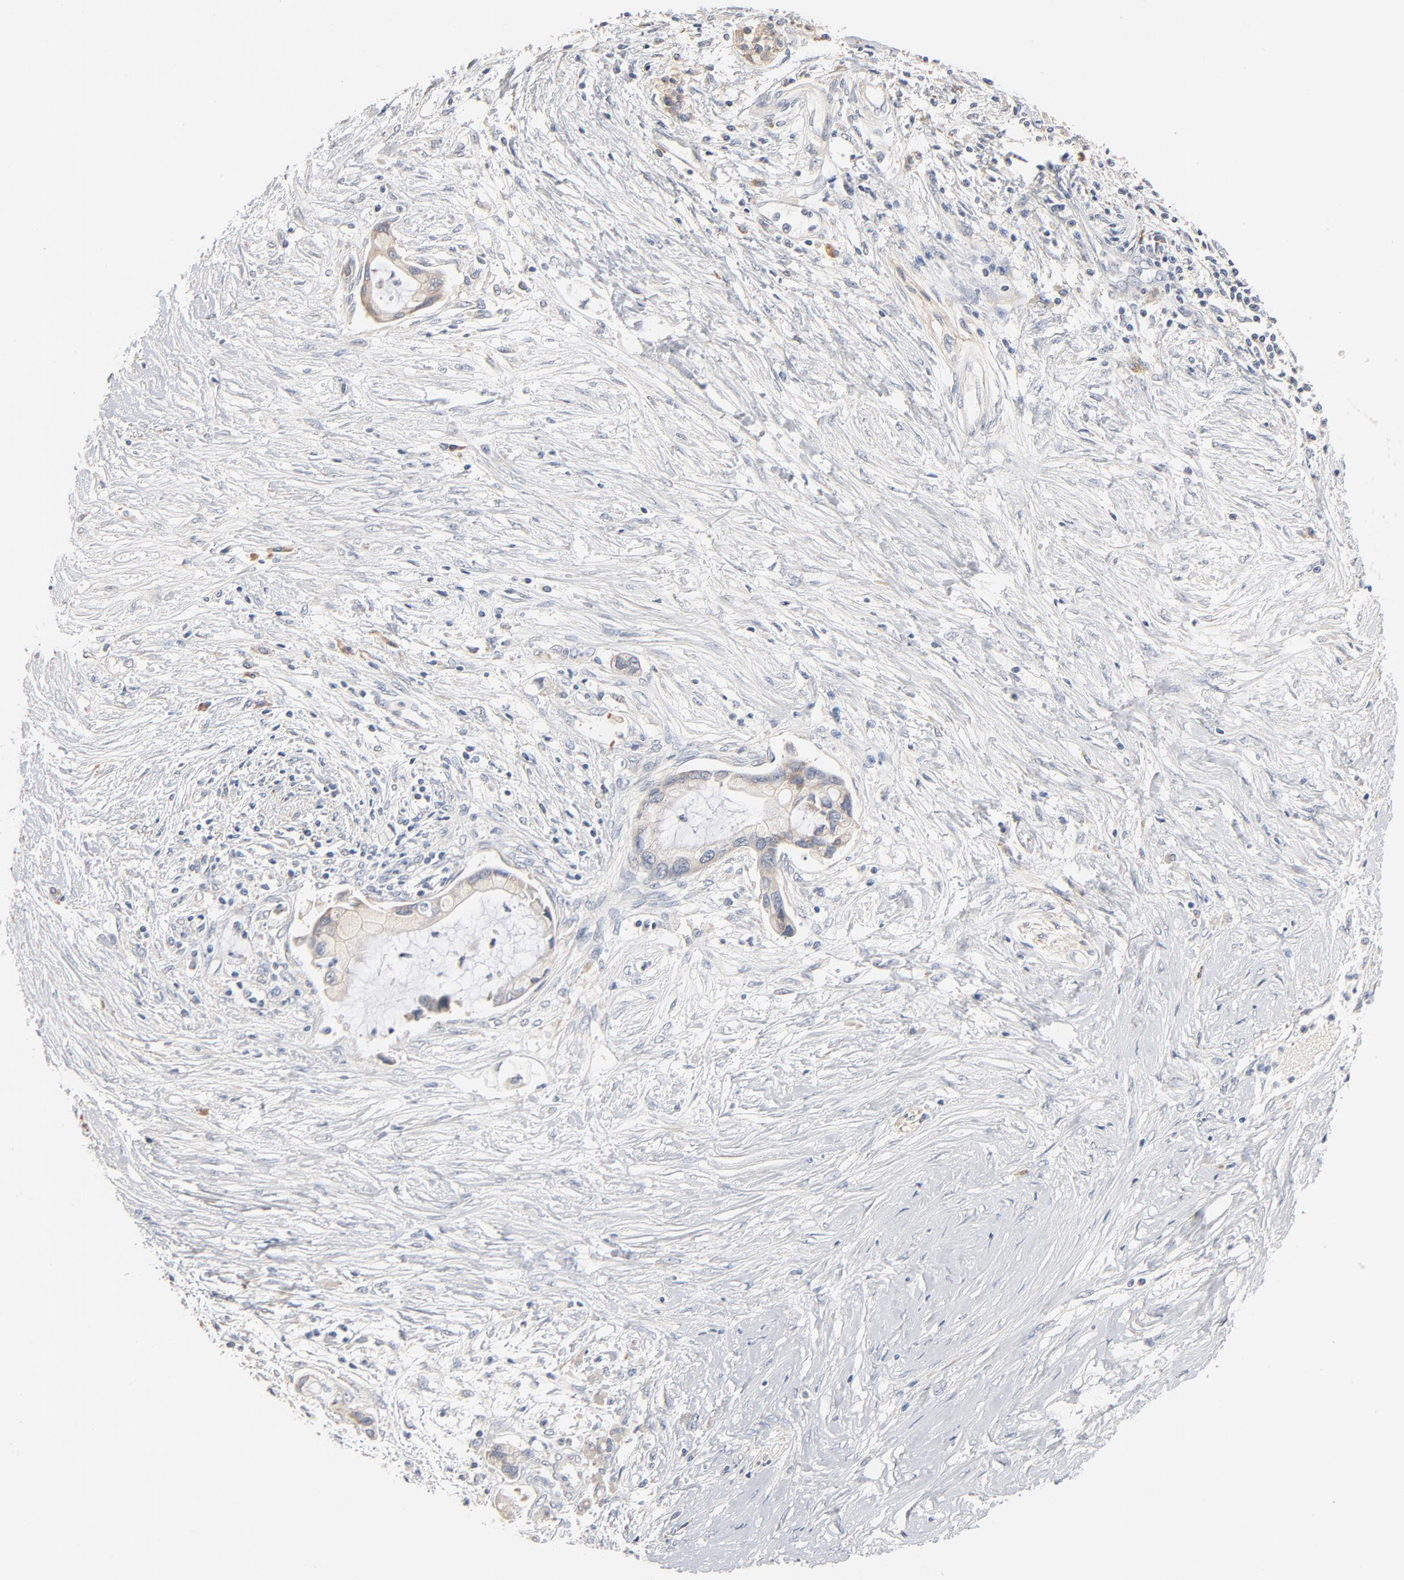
{"staining": {"intensity": "negative", "quantity": "none", "location": "none"}, "tissue": "pancreatic cancer", "cell_type": "Tumor cells", "image_type": "cancer", "snomed": [{"axis": "morphology", "description": "Adenocarcinoma, NOS"}, {"axis": "topography", "description": "Pancreas"}], "caption": "Immunohistochemical staining of human pancreatic cancer (adenocarcinoma) exhibits no significant expression in tumor cells. Brightfield microscopy of immunohistochemistry (IHC) stained with DAB (3,3'-diaminobenzidine) (brown) and hematoxylin (blue), captured at high magnification.", "gene": "ZDHHC8", "patient": {"sex": "female", "age": 59}}